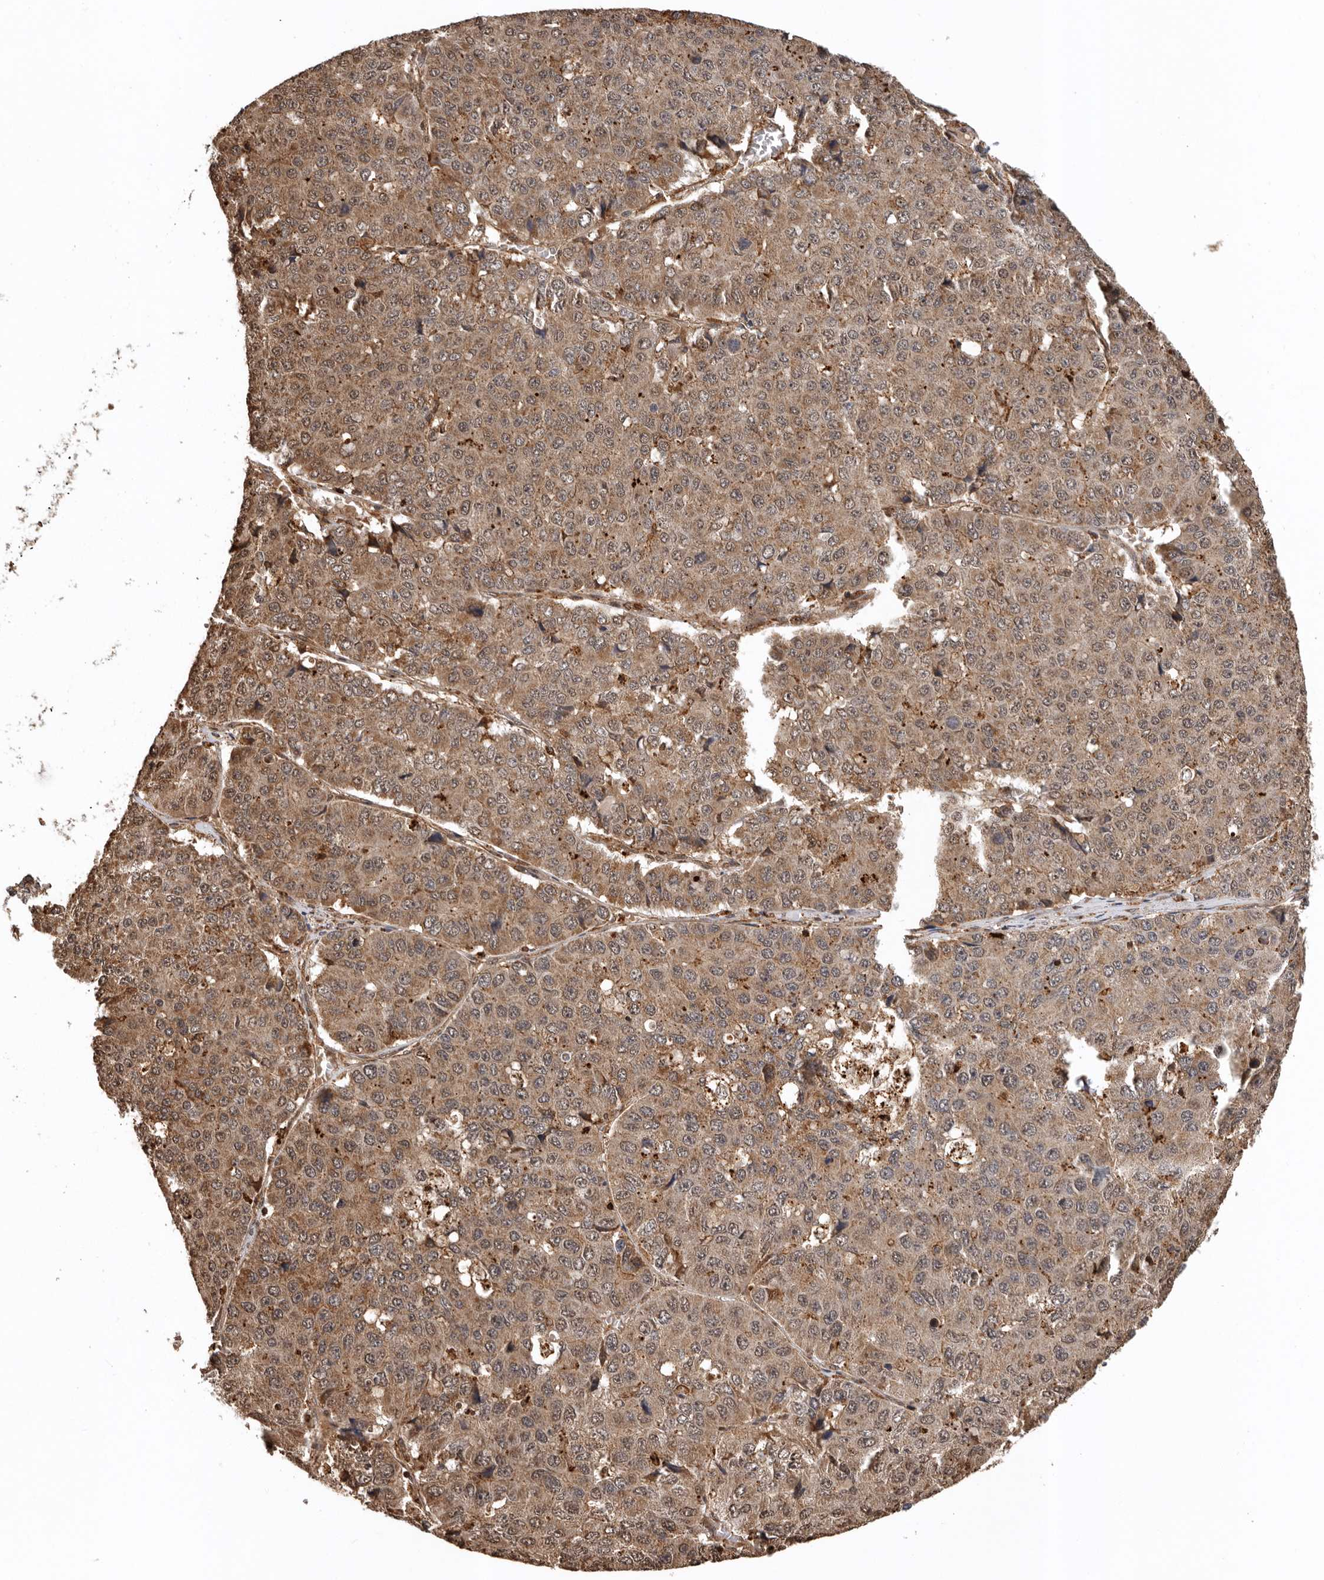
{"staining": {"intensity": "moderate", "quantity": ">75%", "location": "cytoplasmic/membranous"}, "tissue": "pancreatic cancer", "cell_type": "Tumor cells", "image_type": "cancer", "snomed": [{"axis": "morphology", "description": "Adenocarcinoma, NOS"}, {"axis": "topography", "description": "Pancreas"}], "caption": "A medium amount of moderate cytoplasmic/membranous expression is seen in approximately >75% of tumor cells in pancreatic cancer (adenocarcinoma) tissue.", "gene": "RNF157", "patient": {"sex": "male", "age": 50}}